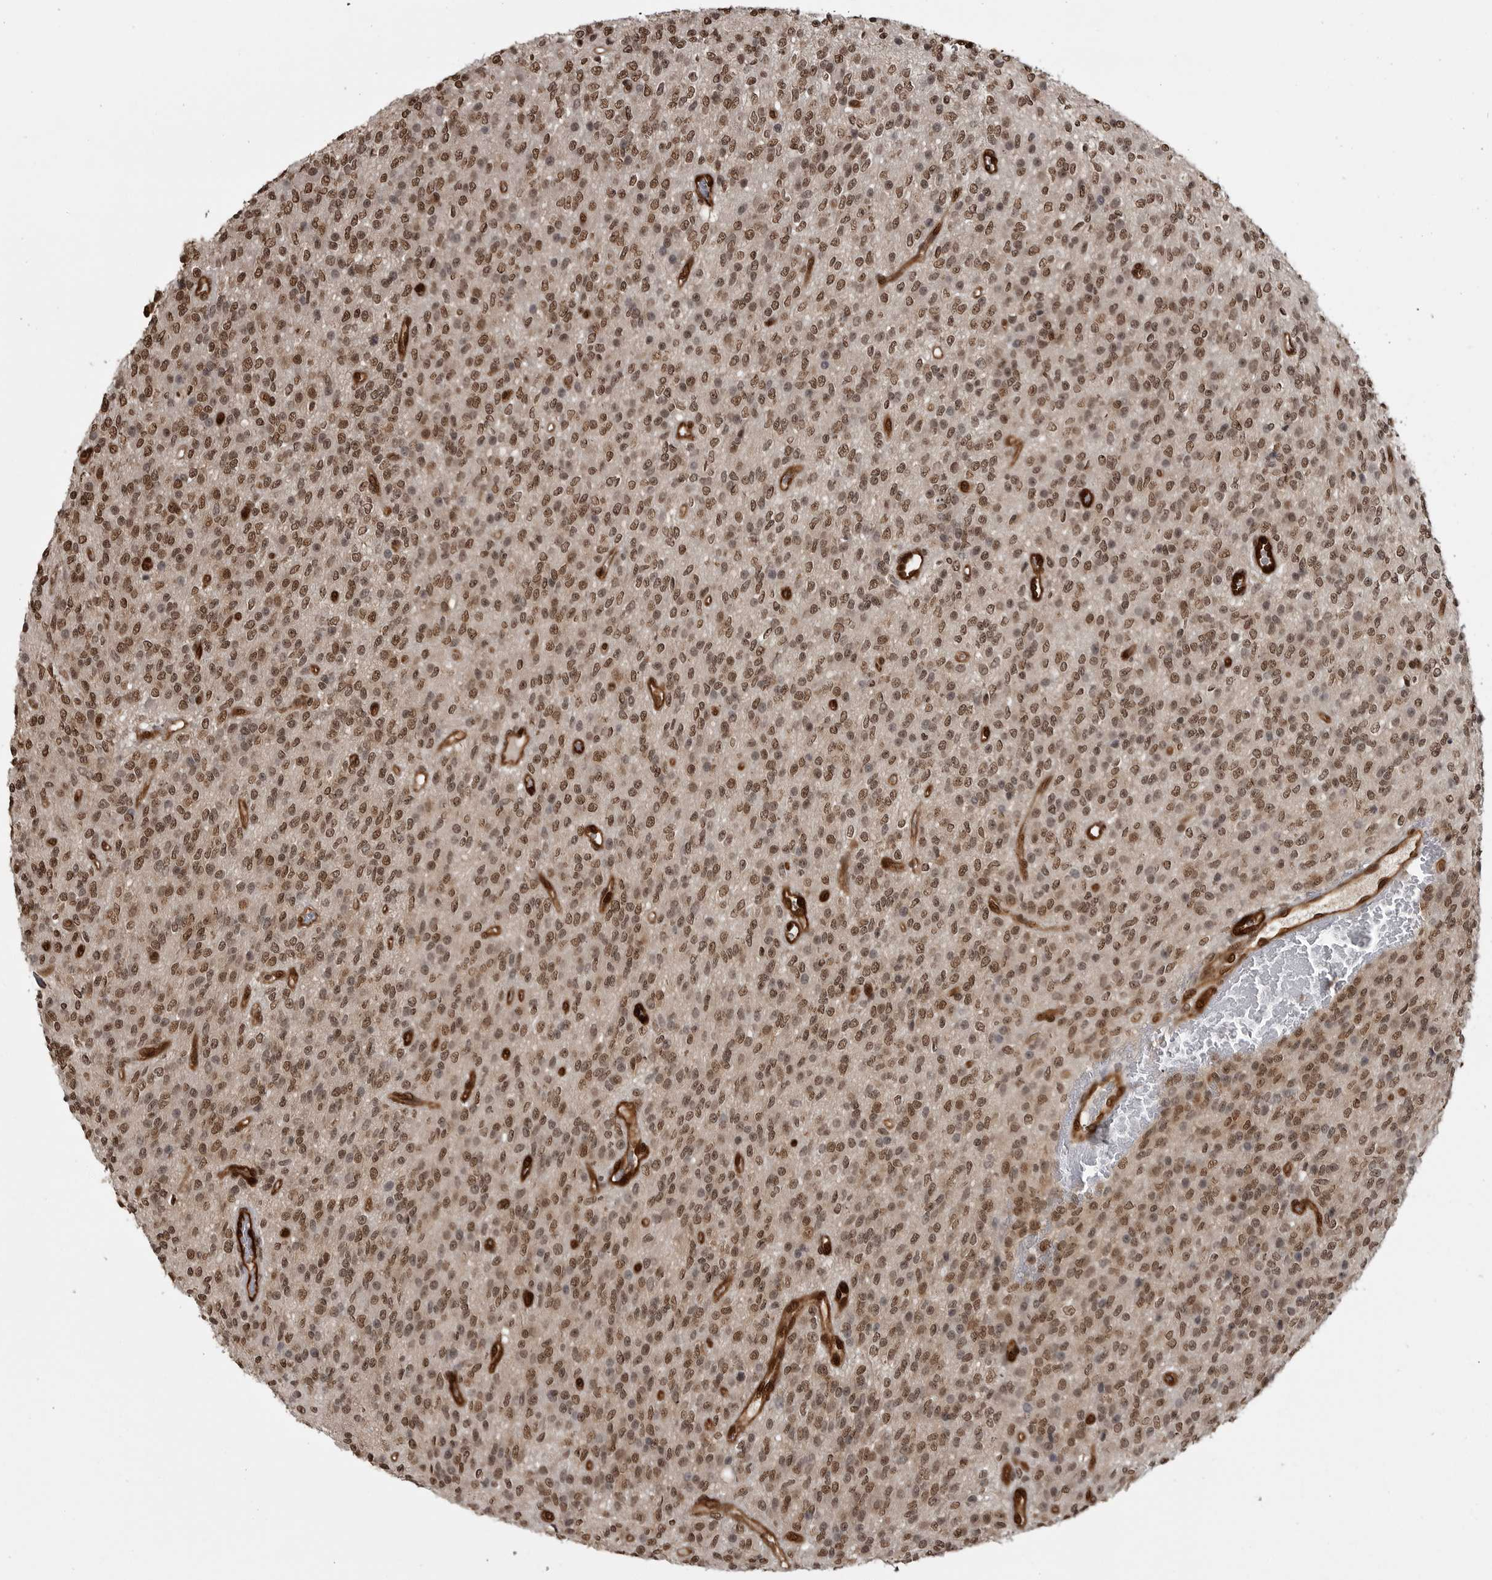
{"staining": {"intensity": "moderate", "quantity": ">75%", "location": "nuclear"}, "tissue": "glioma", "cell_type": "Tumor cells", "image_type": "cancer", "snomed": [{"axis": "morphology", "description": "Glioma, malignant, High grade"}, {"axis": "topography", "description": "Brain"}], "caption": "Glioma stained for a protein (brown) shows moderate nuclear positive staining in approximately >75% of tumor cells.", "gene": "SMAD2", "patient": {"sex": "male", "age": 34}}